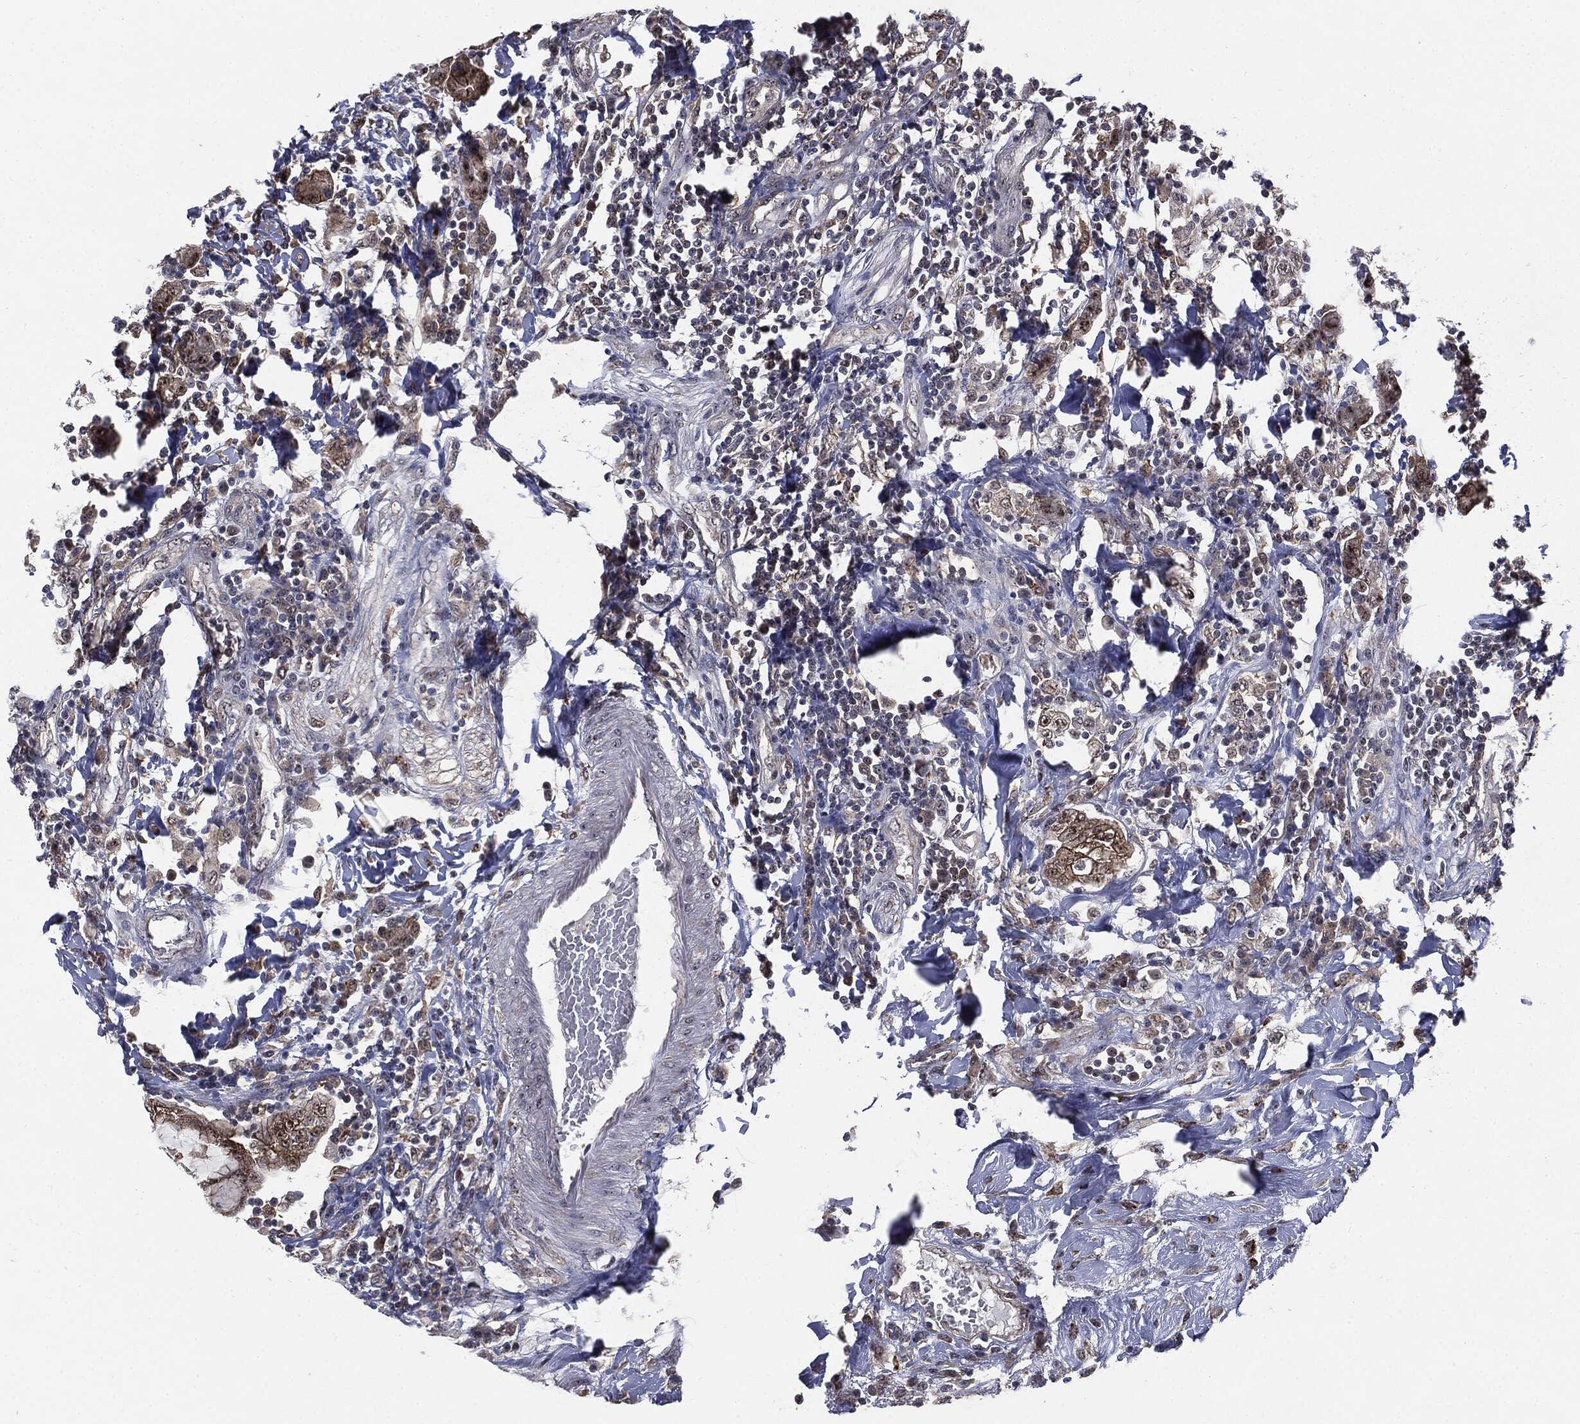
{"staining": {"intensity": "strong", "quantity": "25%-75%", "location": "cytoplasmic/membranous"}, "tissue": "colorectal cancer", "cell_type": "Tumor cells", "image_type": "cancer", "snomed": [{"axis": "morphology", "description": "Adenocarcinoma, NOS"}, {"axis": "topography", "description": "Colon"}], "caption": "There is high levels of strong cytoplasmic/membranous staining in tumor cells of adenocarcinoma (colorectal), as demonstrated by immunohistochemical staining (brown color).", "gene": "TRMT1L", "patient": {"sex": "female", "age": 48}}